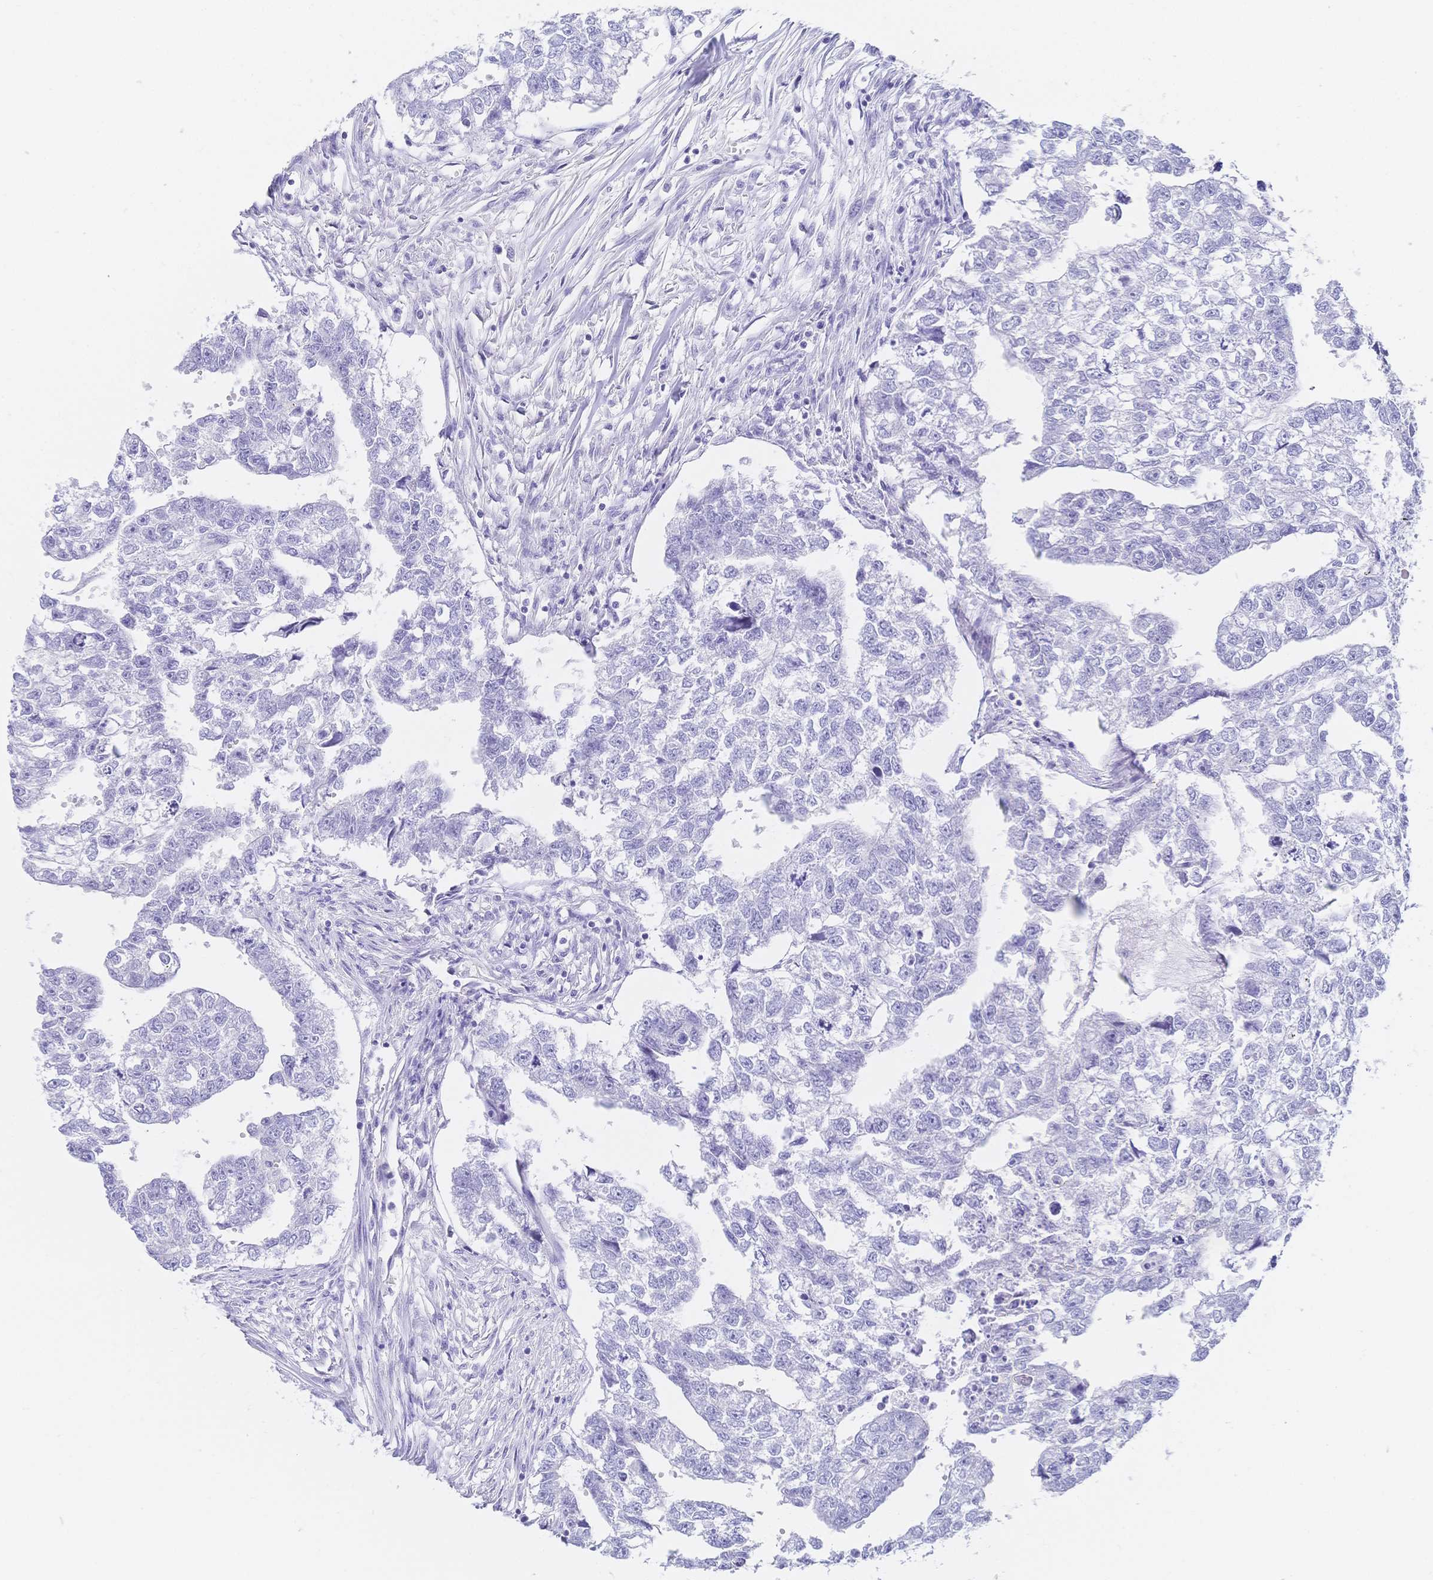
{"staining": {"intensity": "negative", "quantity": "none", "location": "none"}, "tissue": "testis cancer", "cell_type": "Tumor cells", "image_type": "cancer", "snomed": [{"axis": "morphology", "description": "Carcinoma, Embryonal, NOS"}, {"axis": "morphology", "description": "Teratoma, malignant, NOS"}, {"axis": "topography", "description": "Testis"}], "caption": "Micrograph shows no protein staining in tumor cells of testis cancer (teratoma (malignant)) tissue. (DAB (3,3'-diaminobenzidine) immunohistochemistry (IHC) visualized using brightfield microscopy, high magnification).", "gene": "MEP1B", "patient": {"sex": "male", "age": 44}}